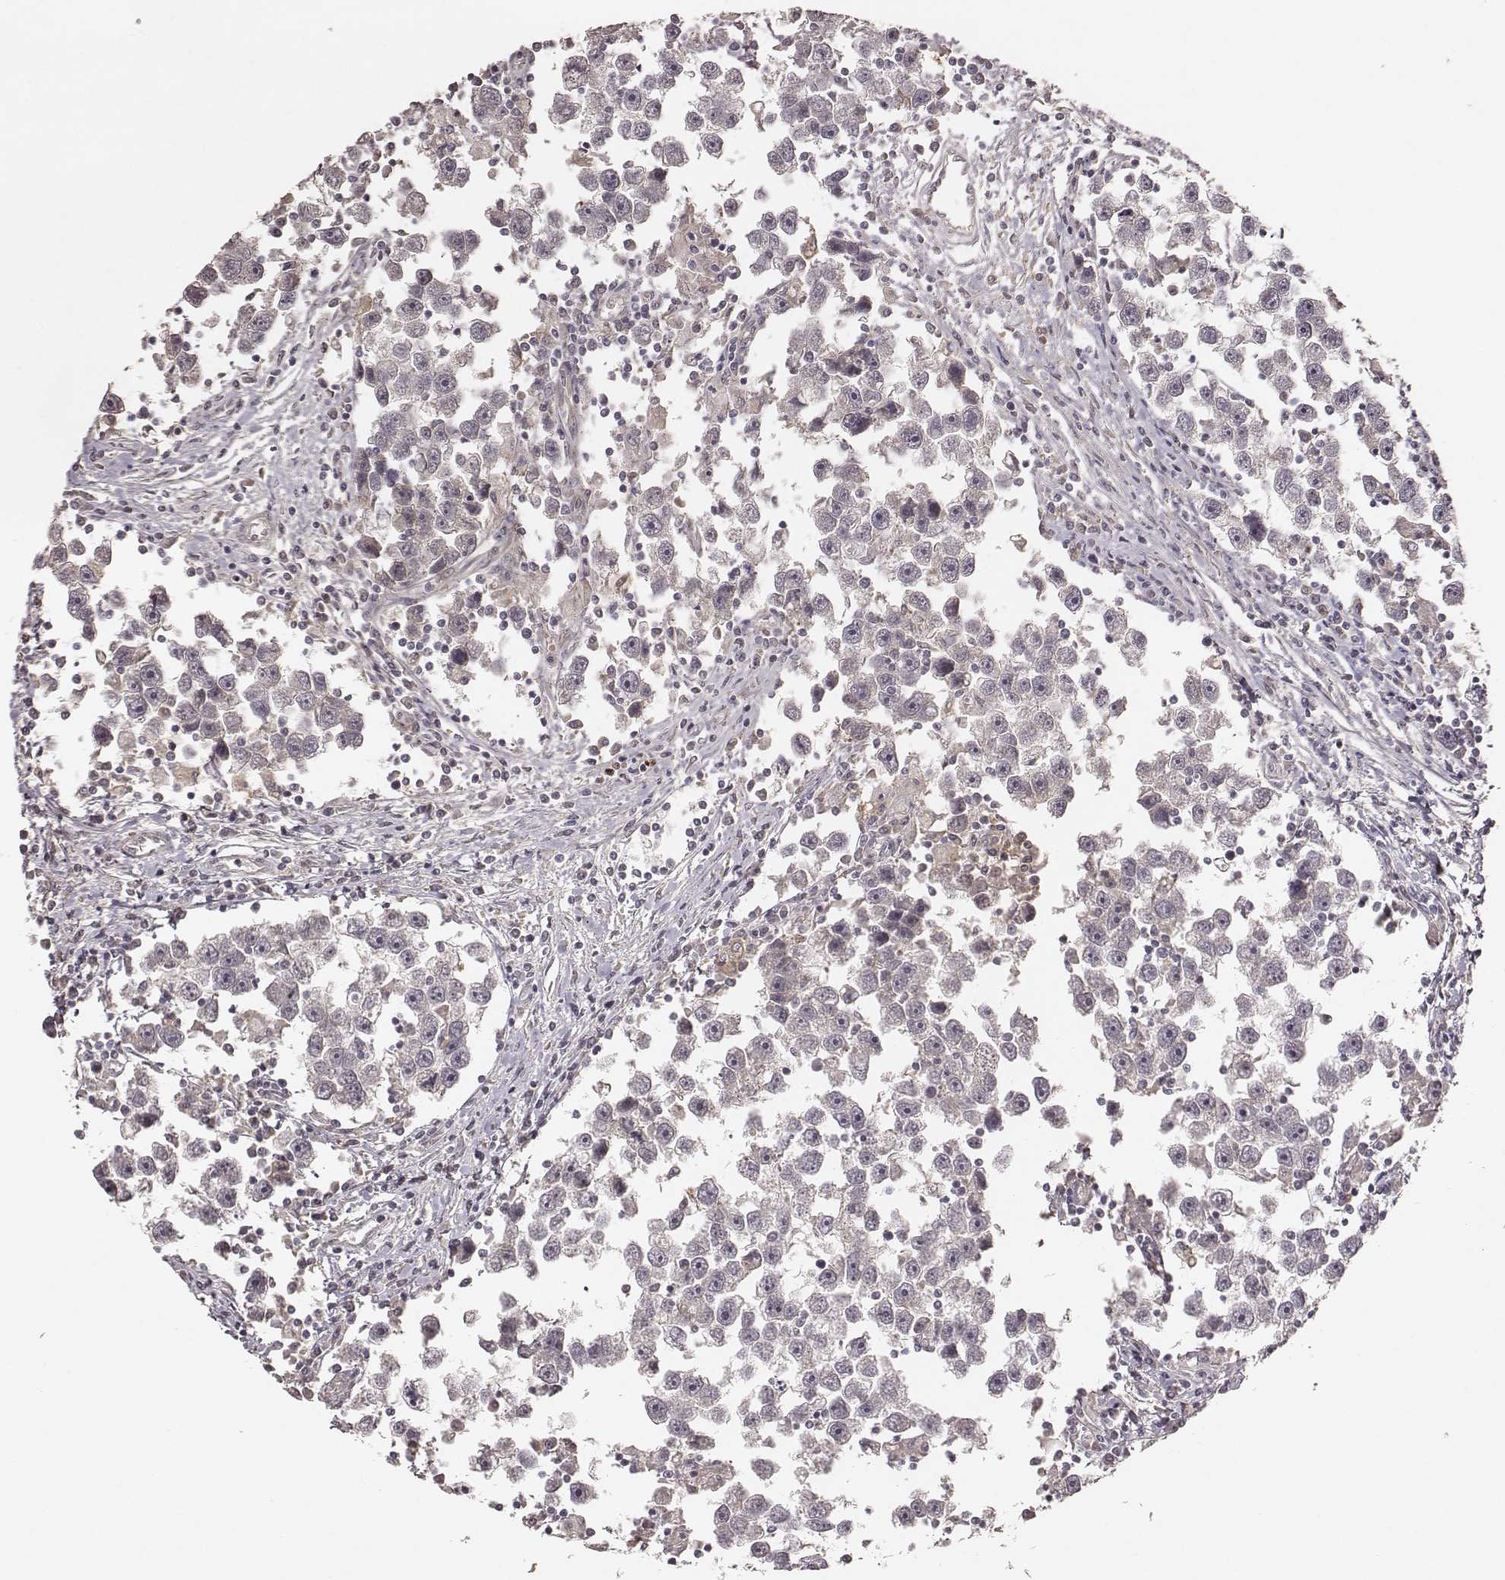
{"staining": {"intensity": "negative", "quantity": "none", "location": "none"}, "tissue": "testis cancer", "cell_type": "Tumor cells", "image_type": "cancer", "snomed": [{"axis": "morphology", "description": "Seminoma, NOS"}, {"axis": "topography", "description": "Testis"}], "caption": "DAB immunohistochemical staining of human testis cancer demonstrates no significant expression in tumor cells.", "gene": "VPS26A", "patient": {"sex": "male", "age": 30}}